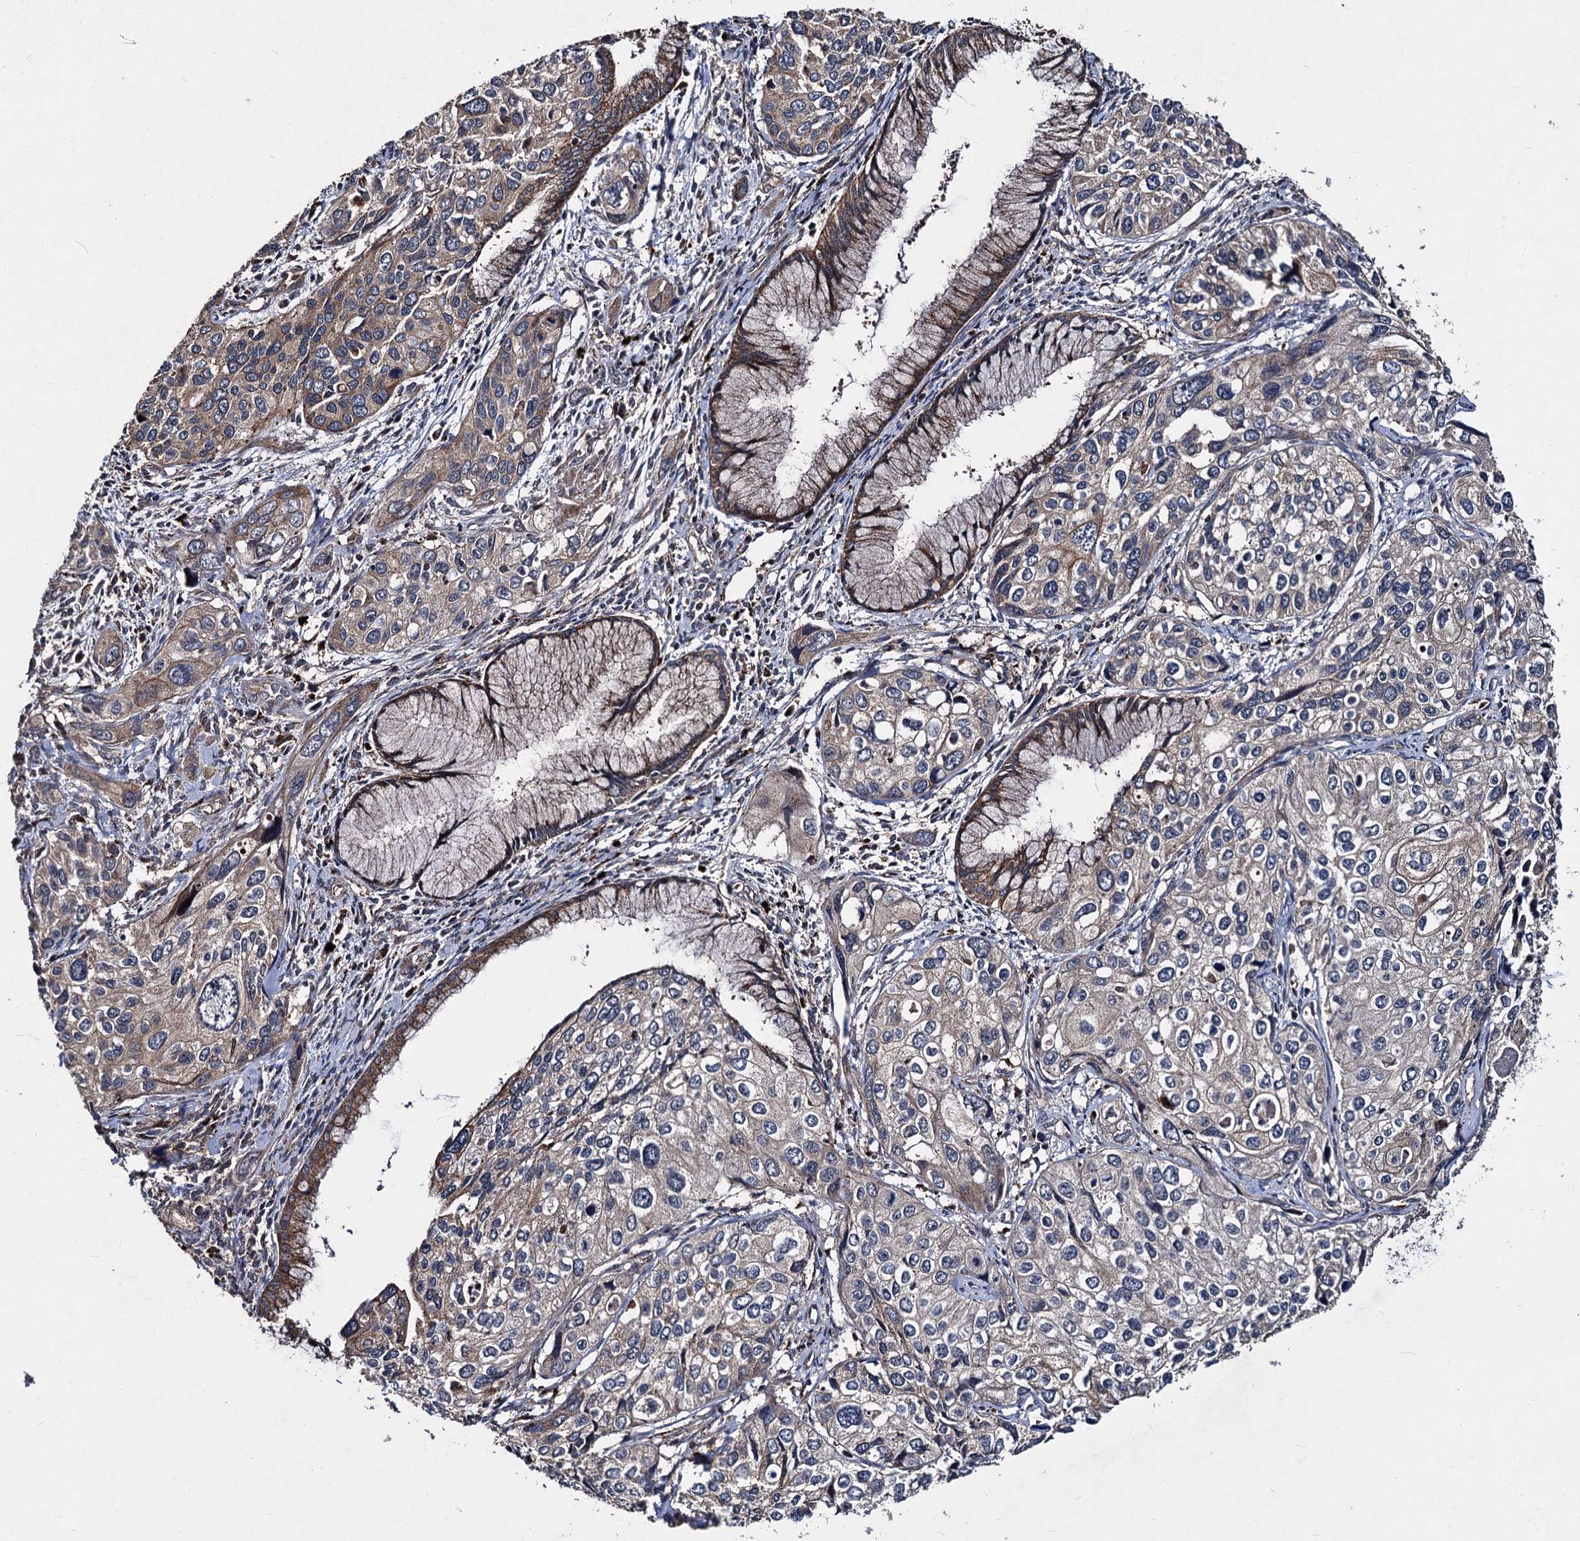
{"staining": {"intensity": "weak", "quantity": "25%-75%", "location": "cytoplasmic/membranous"}, "tissue": "cervical cancer", "cell_type": "Tumor cells", "image_type": "cancer", "snomed": [{"axis": "morphology", "description": "Squamous cell carcinoma, NOS"}, {"axis": "topography", "description": "Cervix"}], "caption": "This histopathology image shows IHC staining of cervical cancer, with low weak cytoplasmic/membranous staining in approximately 25%-75% of tumor cells.", "gene": "BCL2L2", "patient": {"sex": "female", "age": 55}}